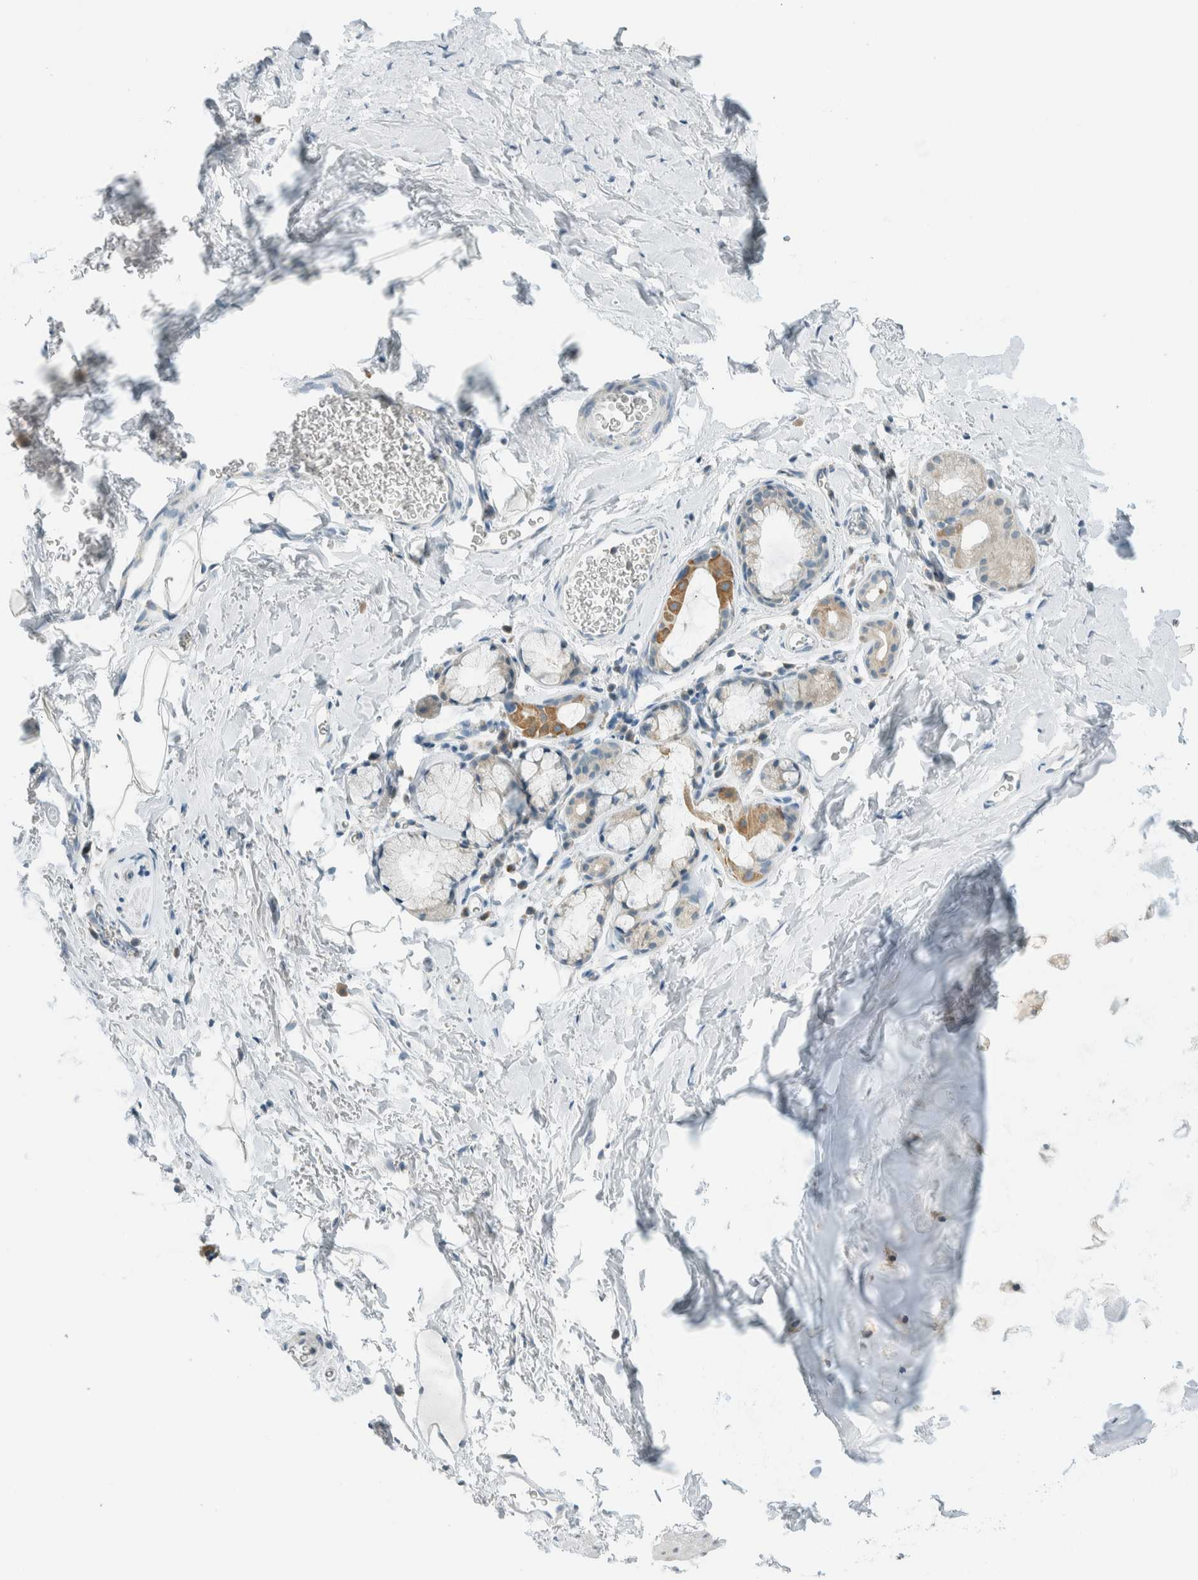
{"staining": {"intensity": "moderate", "quantity": "<25%", "location": "cytoplasmic/membranous"}, "tissue": "bronchus", "cell_type": "Respiratory epithelial cells", "image_type": "normal", "snomed": [{"axis": "morphology", "description": "Normal tissue, NOS"}, {"axis": "topography", "description": "Cartilage tissue"}, {"axis": "topography", "description": "Bronchus"}], "caption": "Immunohistochemical staining of benign bronchus exhibits <25% levels of moderate cytoplasmic/membranous protein positivity in approximately <25% of respiratory epithelial cells. The staining was performed using DAB (3,3'-diaminobenzidine), with brown indicating positive protein expression. Nuclei are stained blue with hematoxylin.", "gene": "AARSD1", "patient": {"sex": "female", "age": 53}}